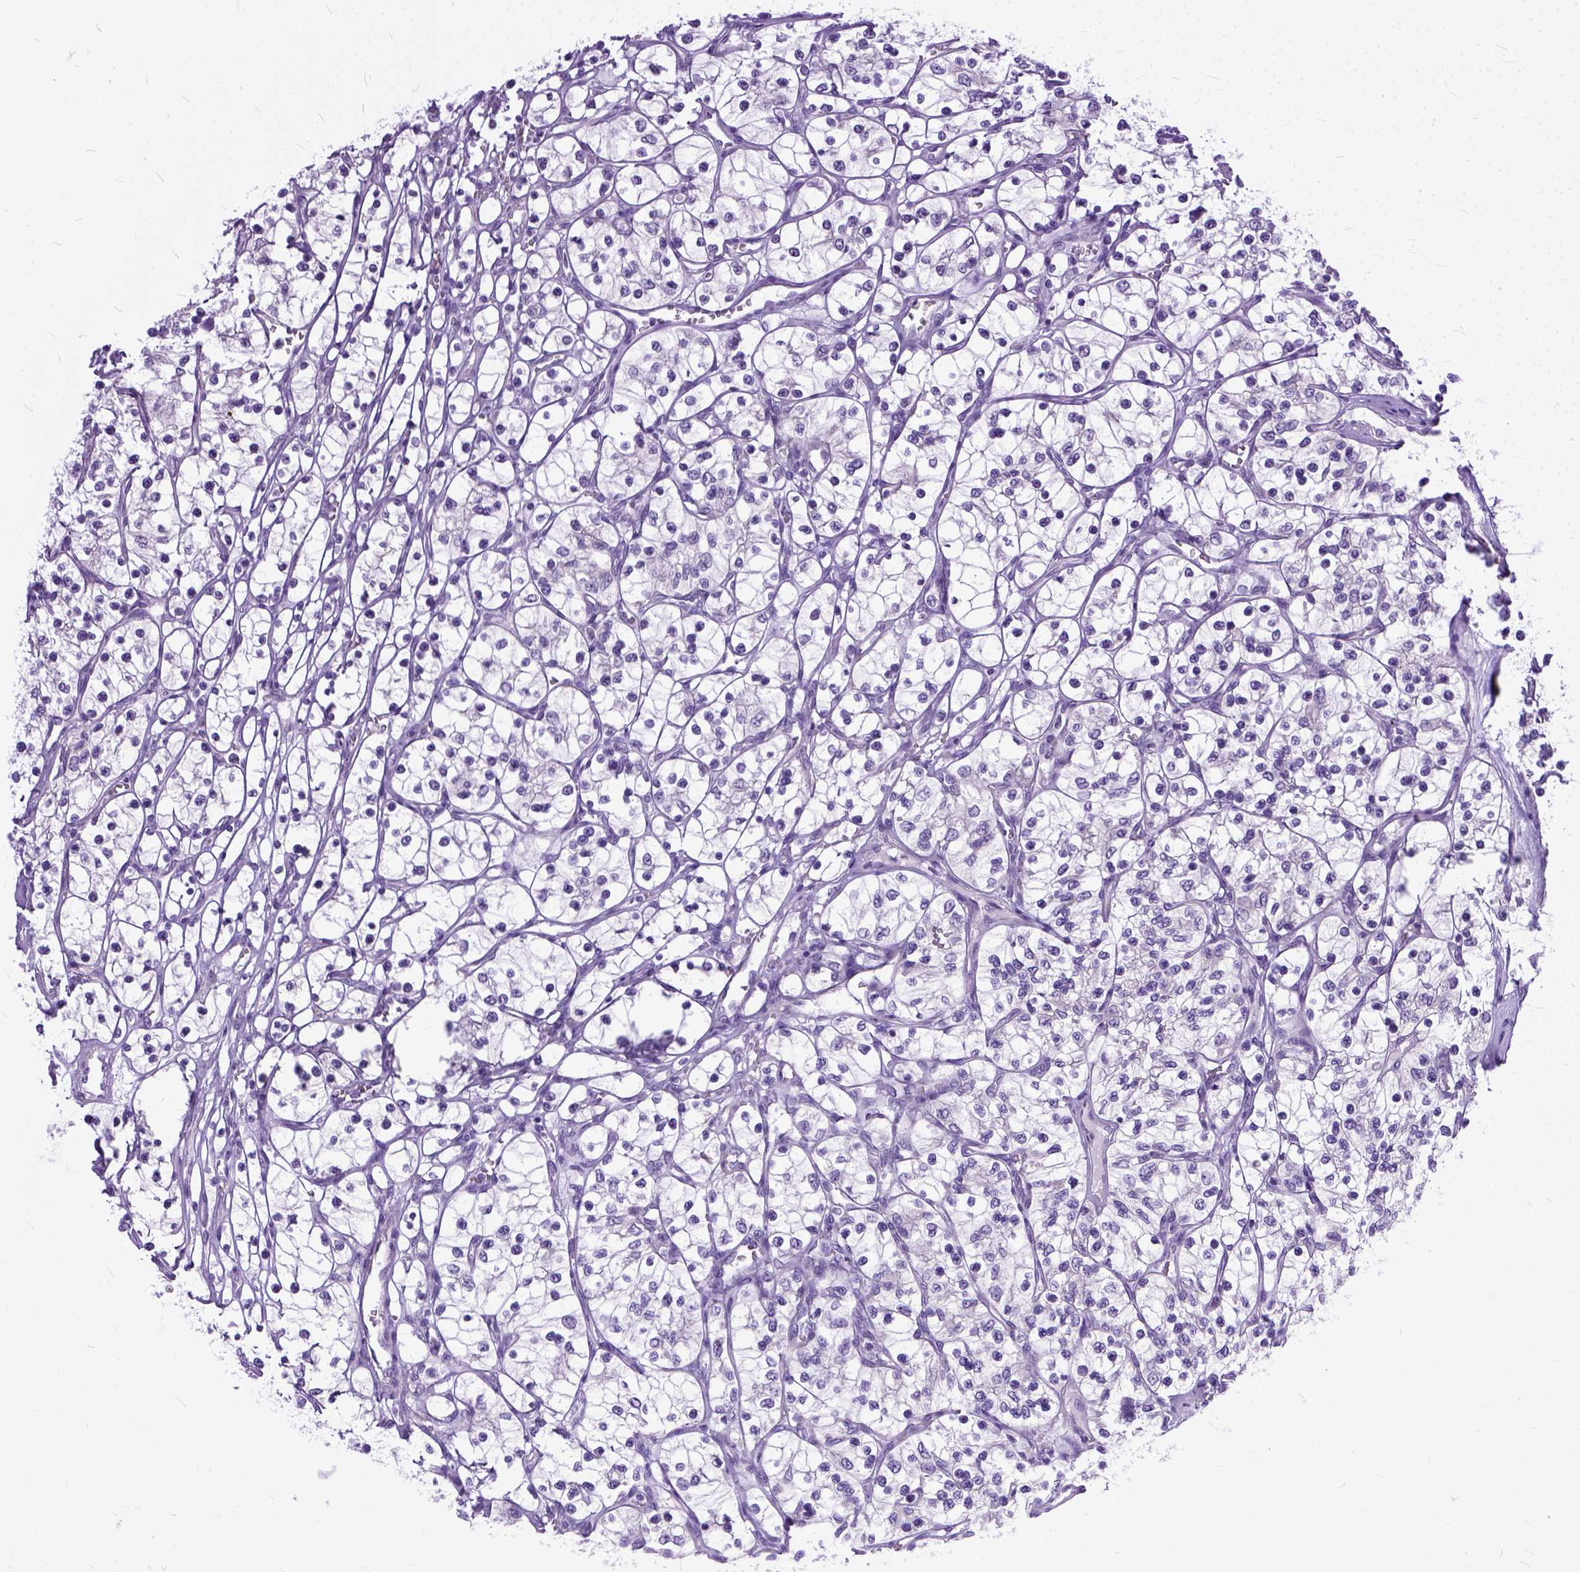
{"staining": {"intensity": "negative", "quantity": "none", "location": "none"}, "tissue": "renal cancer", "cell_type": "Tumor cells", "image_type": "cancer", "snomed": [{"axis": "morphology", "description": "Adenocarcinoma, NOS"}, {"axis": "topography", "description": "Kidney"}], "caption": "Immunohistochemical staining of adenocarcinoma (renal) reveals no significant staining in tumor cells. (DAB (3,3'-diaminobenzidine) immunohistochemistry (IHC), high magnification).", "gene": "TCEAL7", "patient": {"sex": "female", "age": 69}}